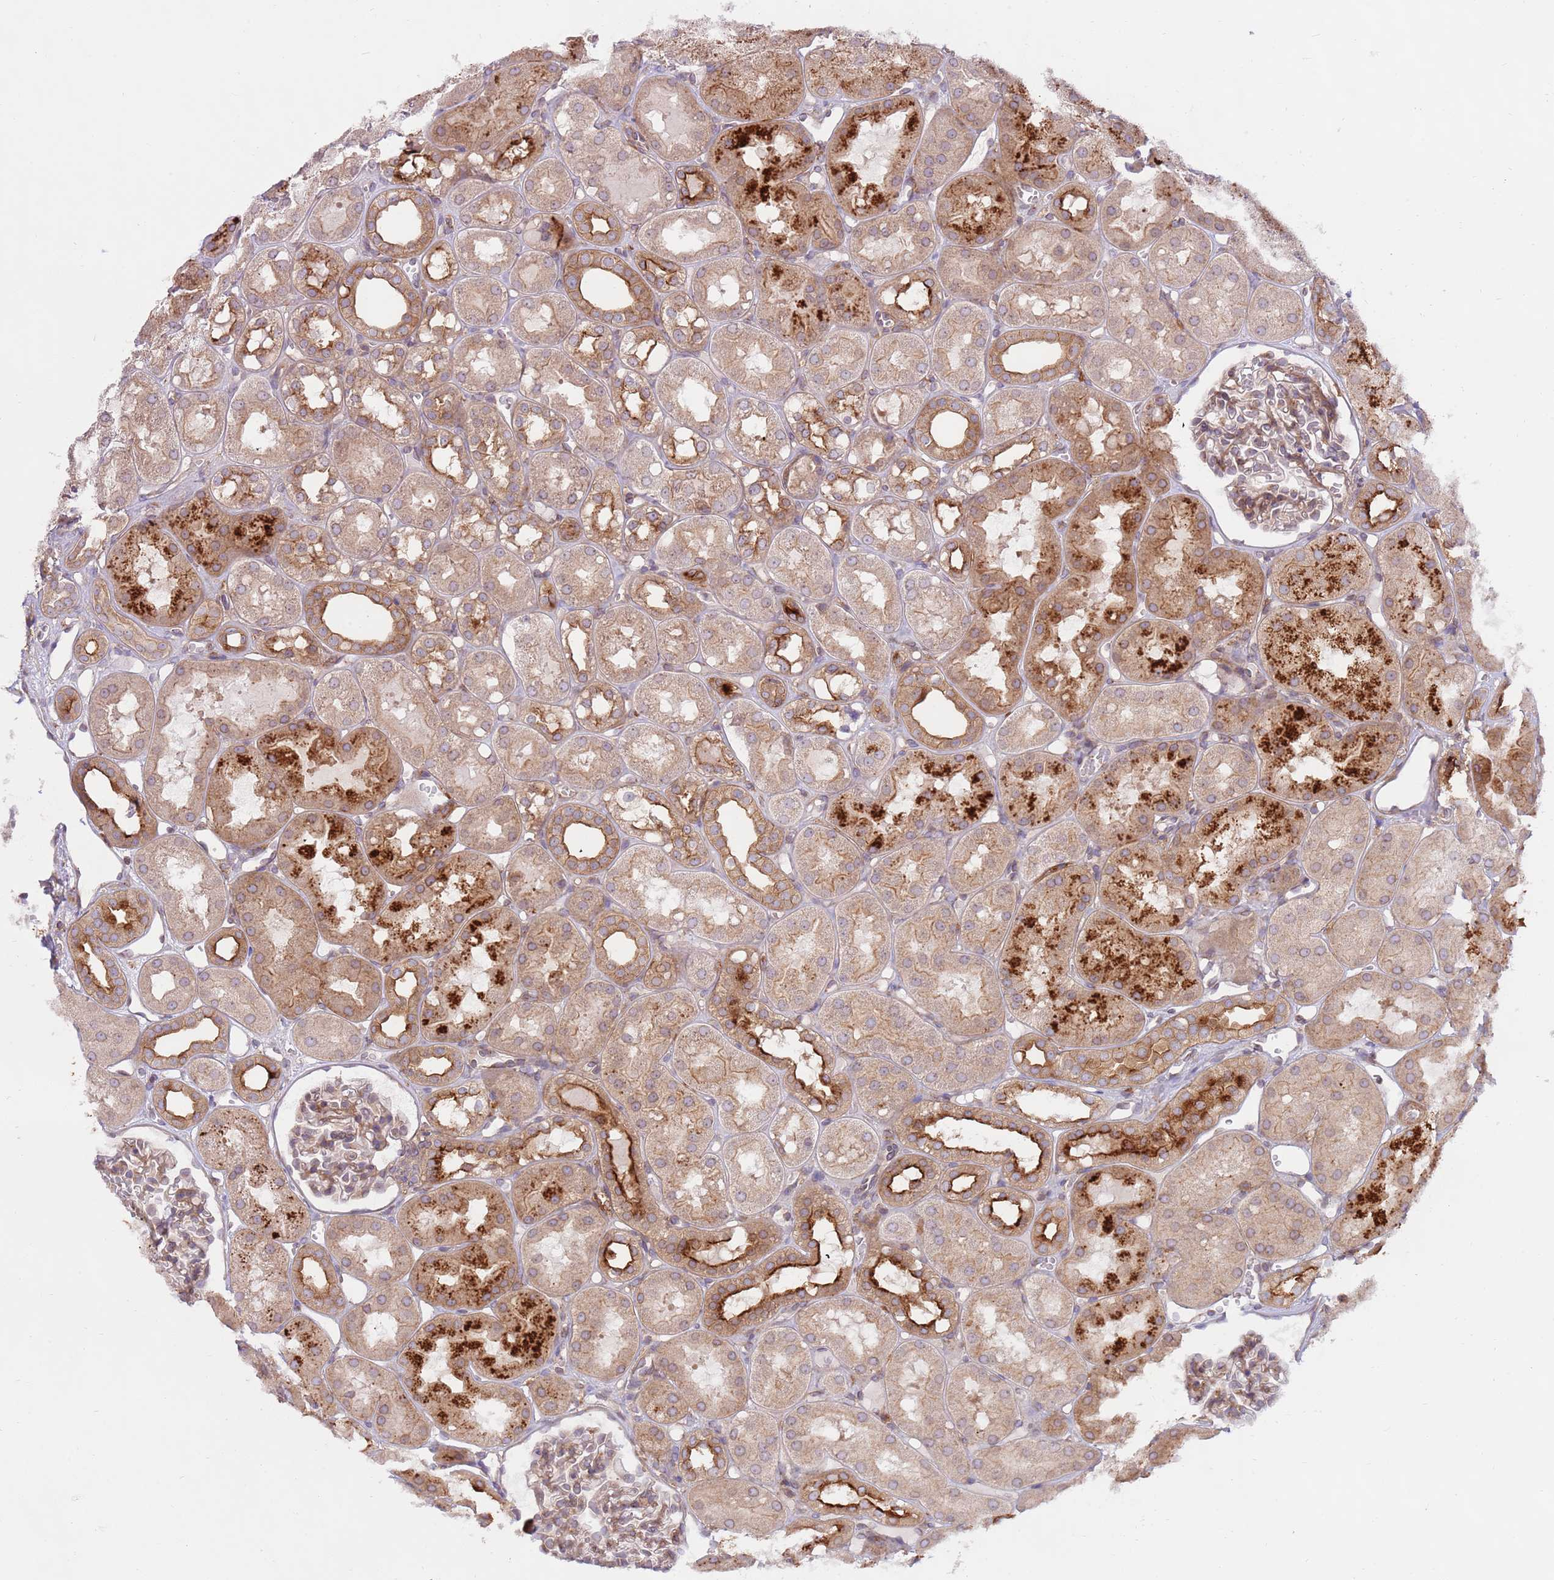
{"staining": {"intensity": "weak", "quantity": "25%-75%", "location": "cytoplasmic/membranous"}, "tissue": "kidney", "cell_type": "Cells in glomeruli", "image_type": "normal", "snomed": [{"axis": "morphology", "description": "Normal tissue, NOS"}, {"axis": "topography", "description": "Kidney"}], "caption": "A histopathology image of kidney stained for a protein demonstrates weak cytoplasmic/membranous brown staining in cells in glomeruli. The staining is performed using DAB (3,3'-diaminobenzidine) brown chromogen to label protein expression. The nuclei are counter-stained blue using hematoxylin.", "gene": "DDX19B", "patient": {"sex": "male", "age": 16}}